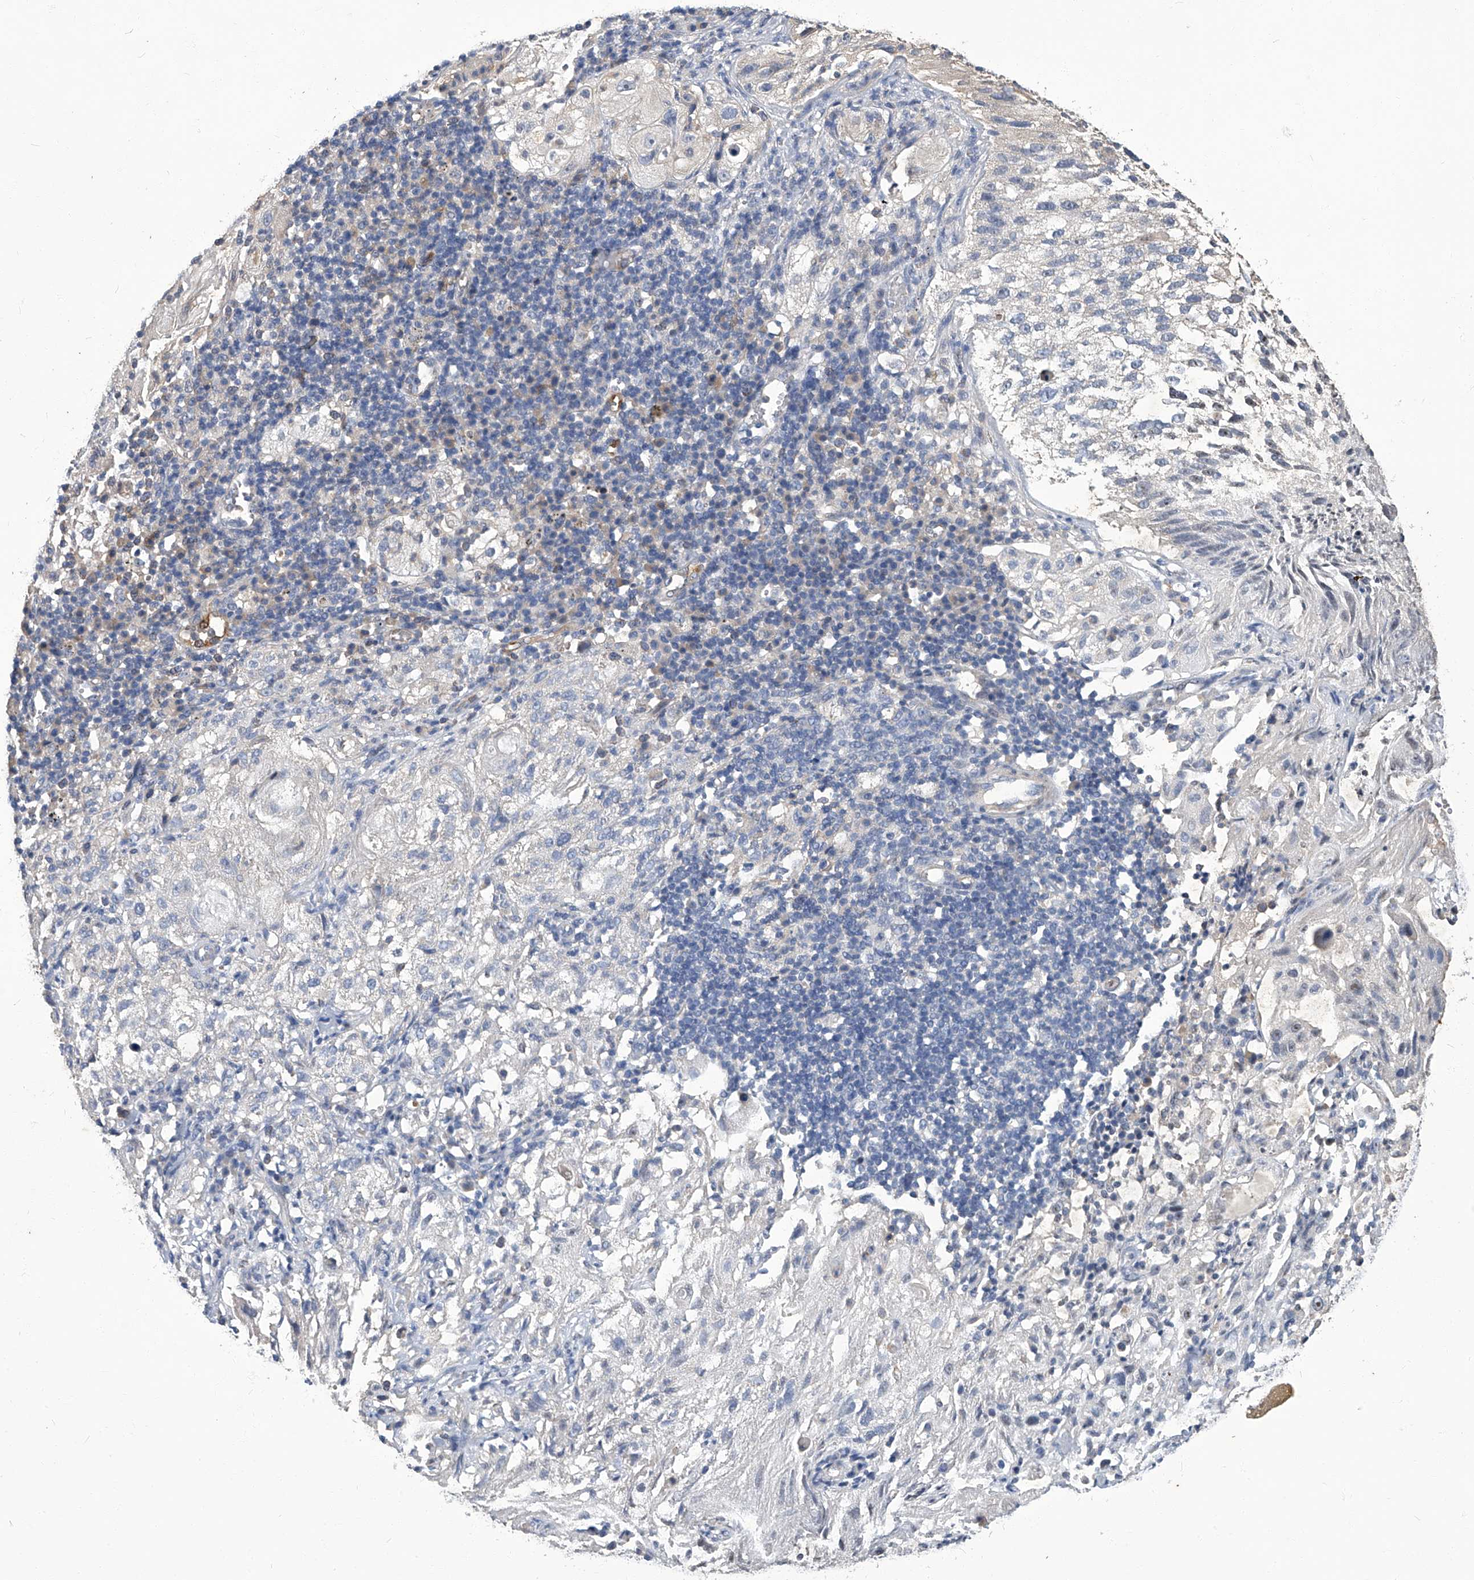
{"staining": {"intensity": "negative", "quantity": "none", "location": "none"}, "tissue": "lung cancer", "cell_type": "Tumor cells", "image_type": "cancer", "snomed": [{"axis": "morphology", "description": "Inflammation, NOS"}, {"axis": "morphology", "description": "Squamous cell carcinoma, NOS"}, {"axis": "topography", "description": "Lymph node"}, {"axis": "topography", "description": "Soft tissue"}, {"axis": "topography", "description": "Lung"}], "caption": "Immunohistochemical staining of lung cancer (squamous cell carcinoma) shows no significant expression in tumor cells.", "gene": "TGFBR1", "patient": {"sex": "male", "age": 66}}